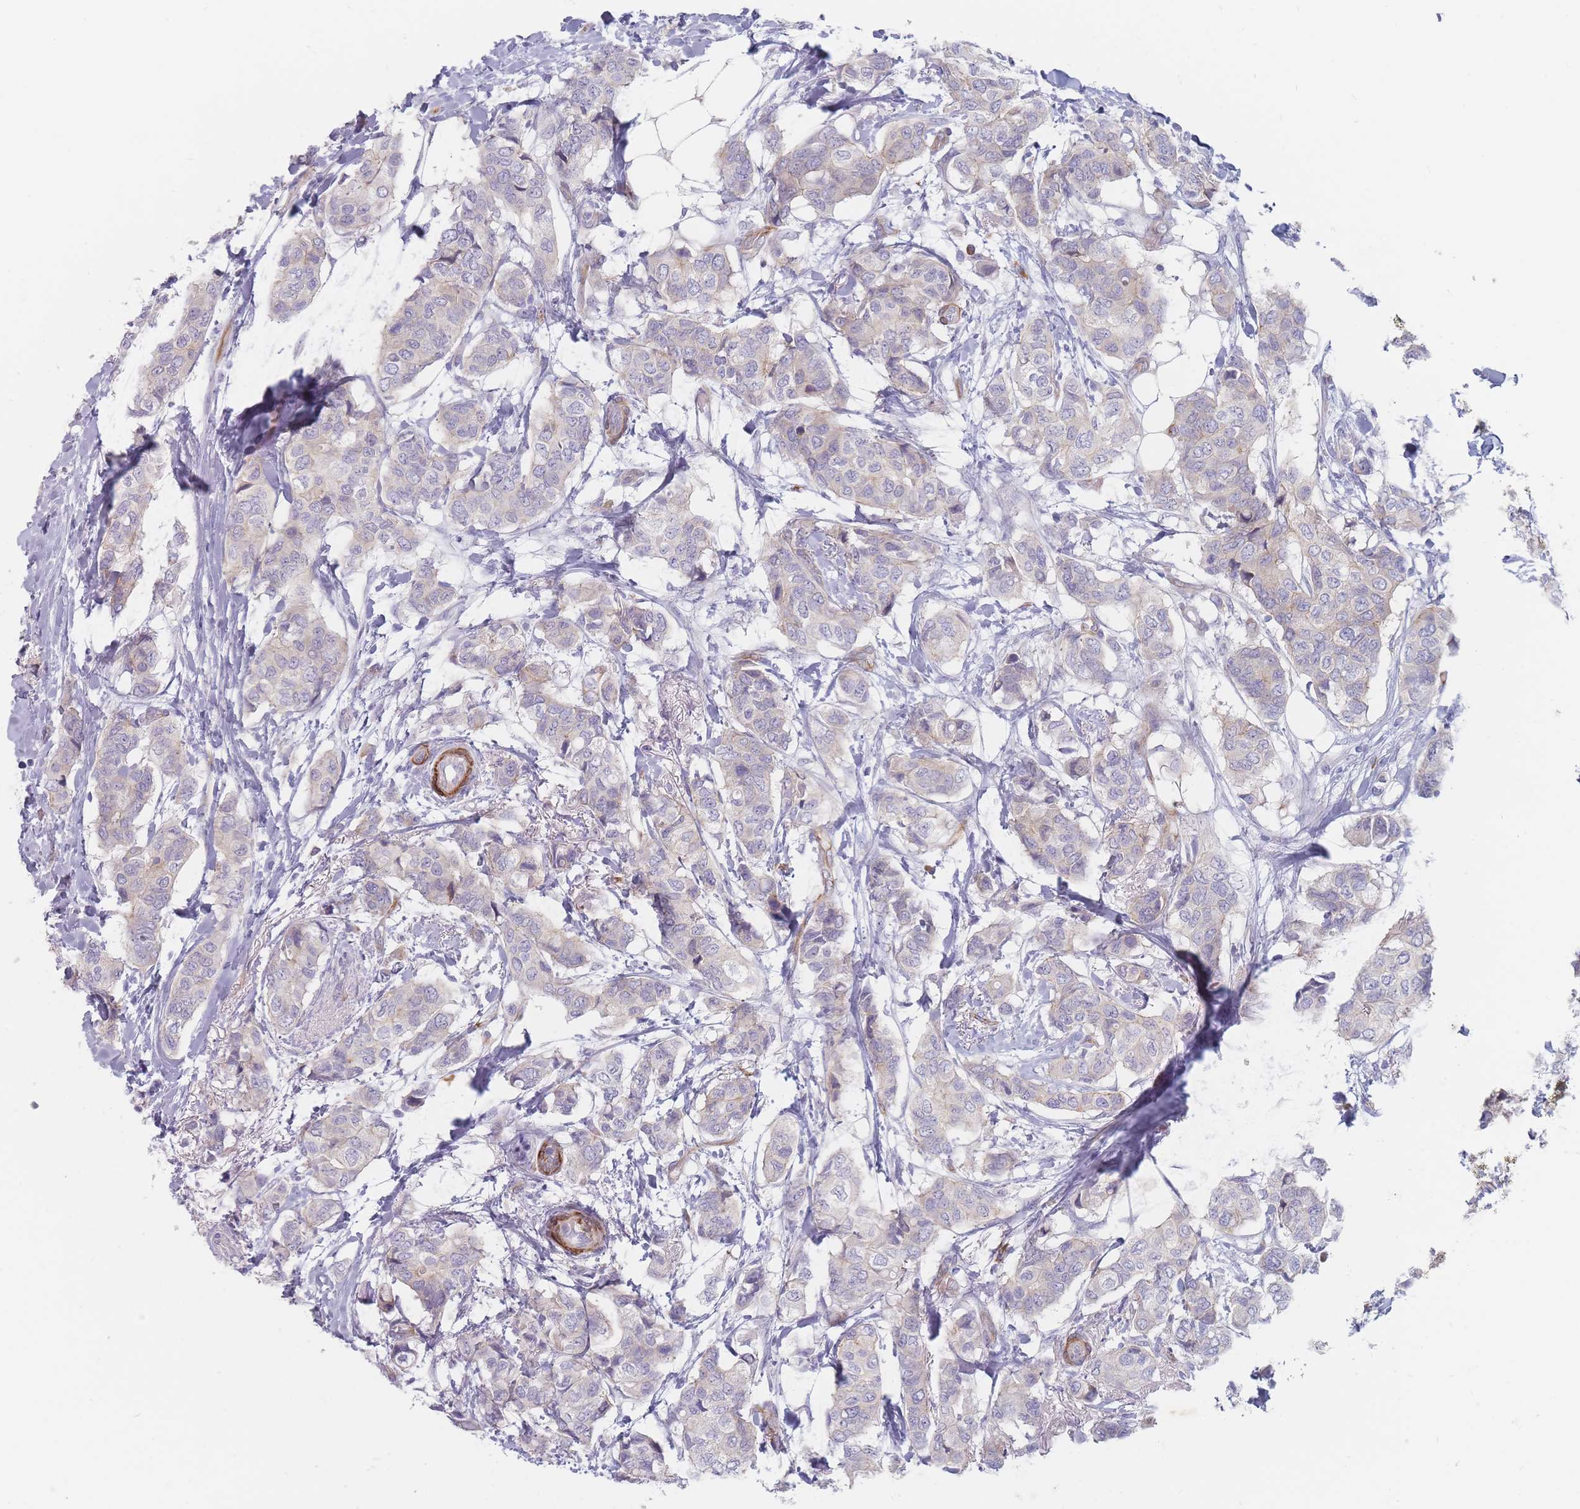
{"staining": {"intensity": "negative", "quantity": "none", "location": "none"}, "tissue": "breast cancer", "cell_type": "Tumor cells", "image_type": "cancer", "snomed": [{"axis": "morphology", "description": "Lobular carcinoma"}, {"axis": "topography", "description": "Breast"}], "caption": "Human lobular carcinoma (breast) stained for a protein using IHC displays no expression in tumor cells.", "gene": "ERBIN", "patient": {"sex": "female", "age": 51}}